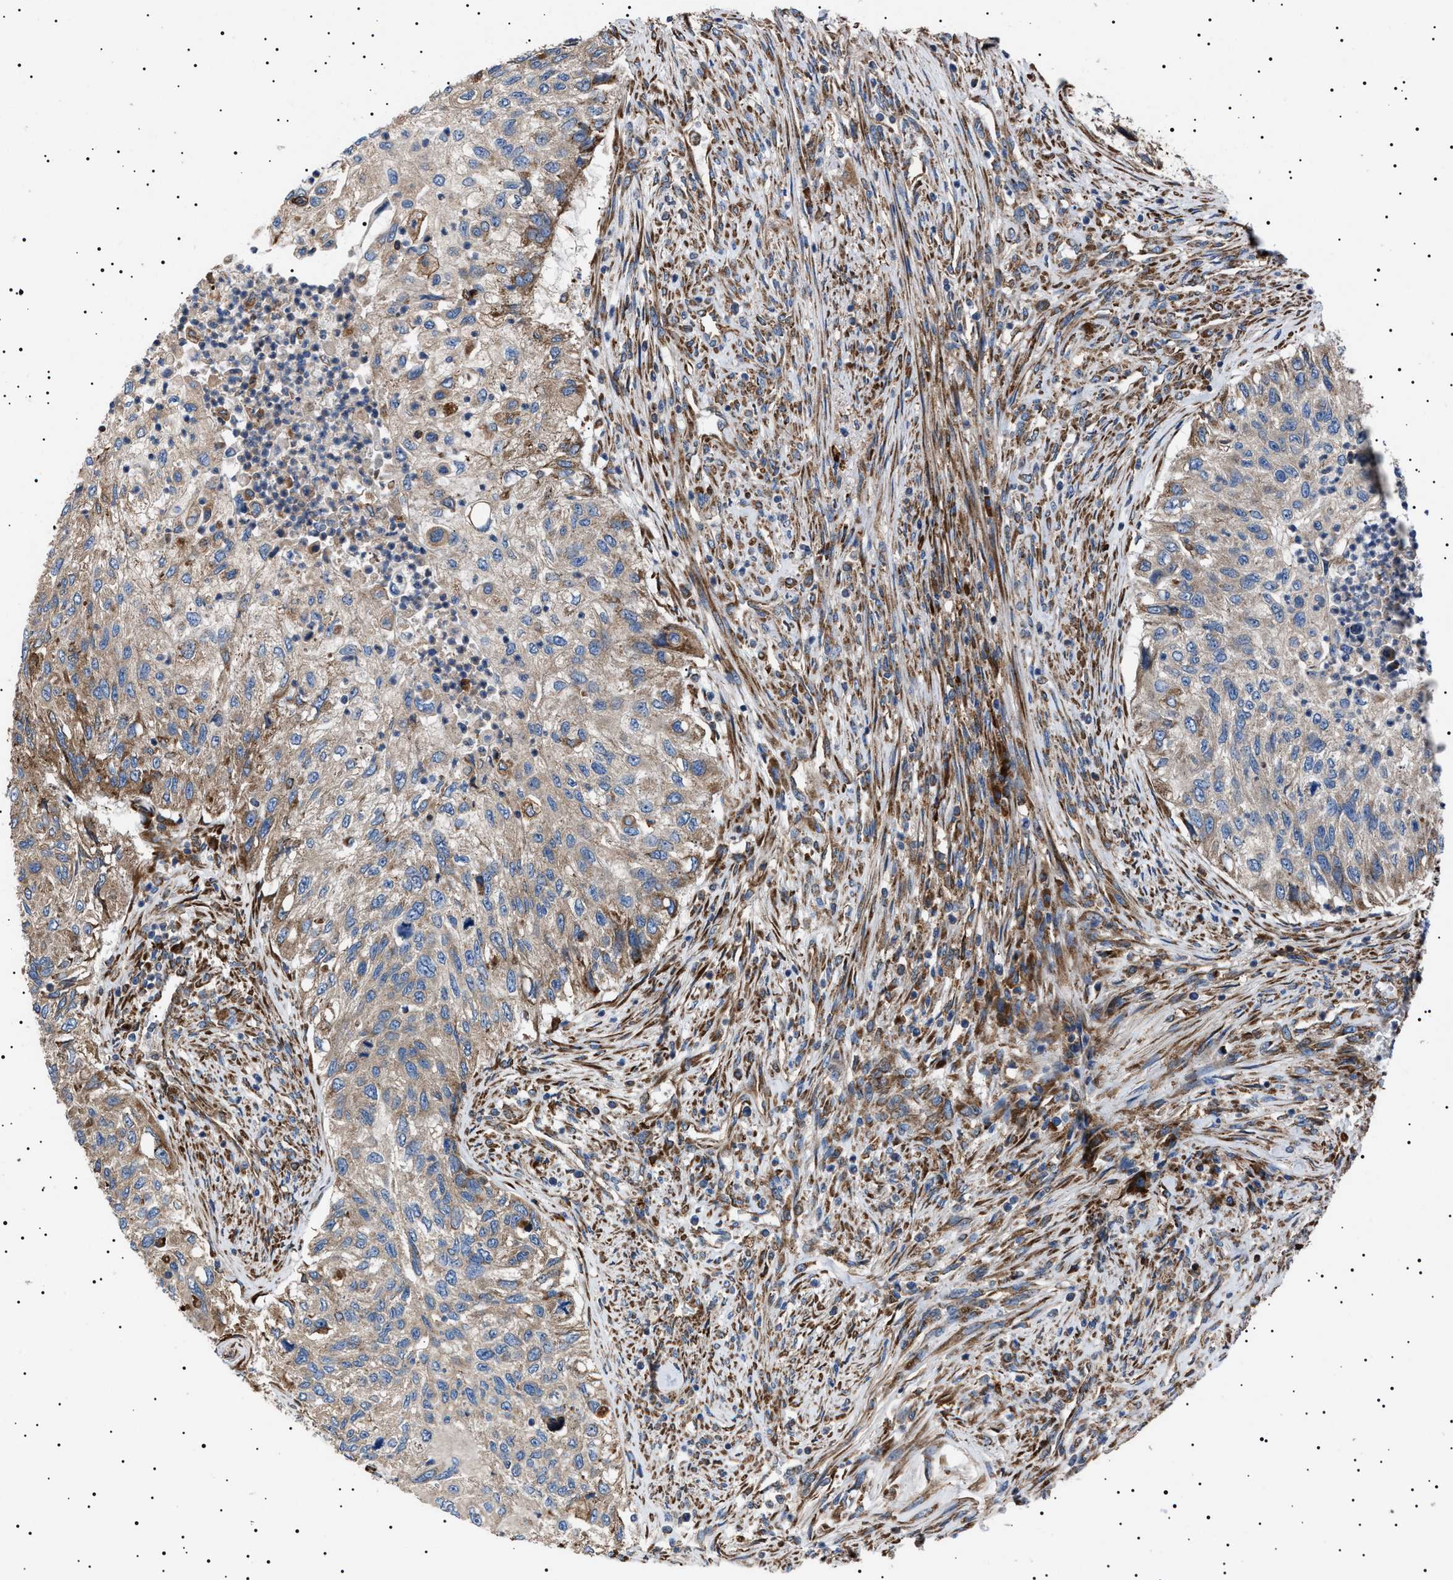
{"staining": {"intensity": "moderate", "quantity": "<25%", "location": "cytoplasmic/membranous"}, "tissue": "urothelial cancer", "cell_type": "Tumor cells", "image_type": "cancer", "snomed": [{"axis": "morphology", "description": "Urothelial carcinoma, High grade"}, {"axis": "topography", "description": "Urinary bladder"}], "caption": "Urothelial carcinoma (high-grade) stained for a protein shows moderate cytoplasmic/membranous positivity in tumor cells.", "gene": "TOP1MT", "patient": {"sex": "female", "age": 60}}